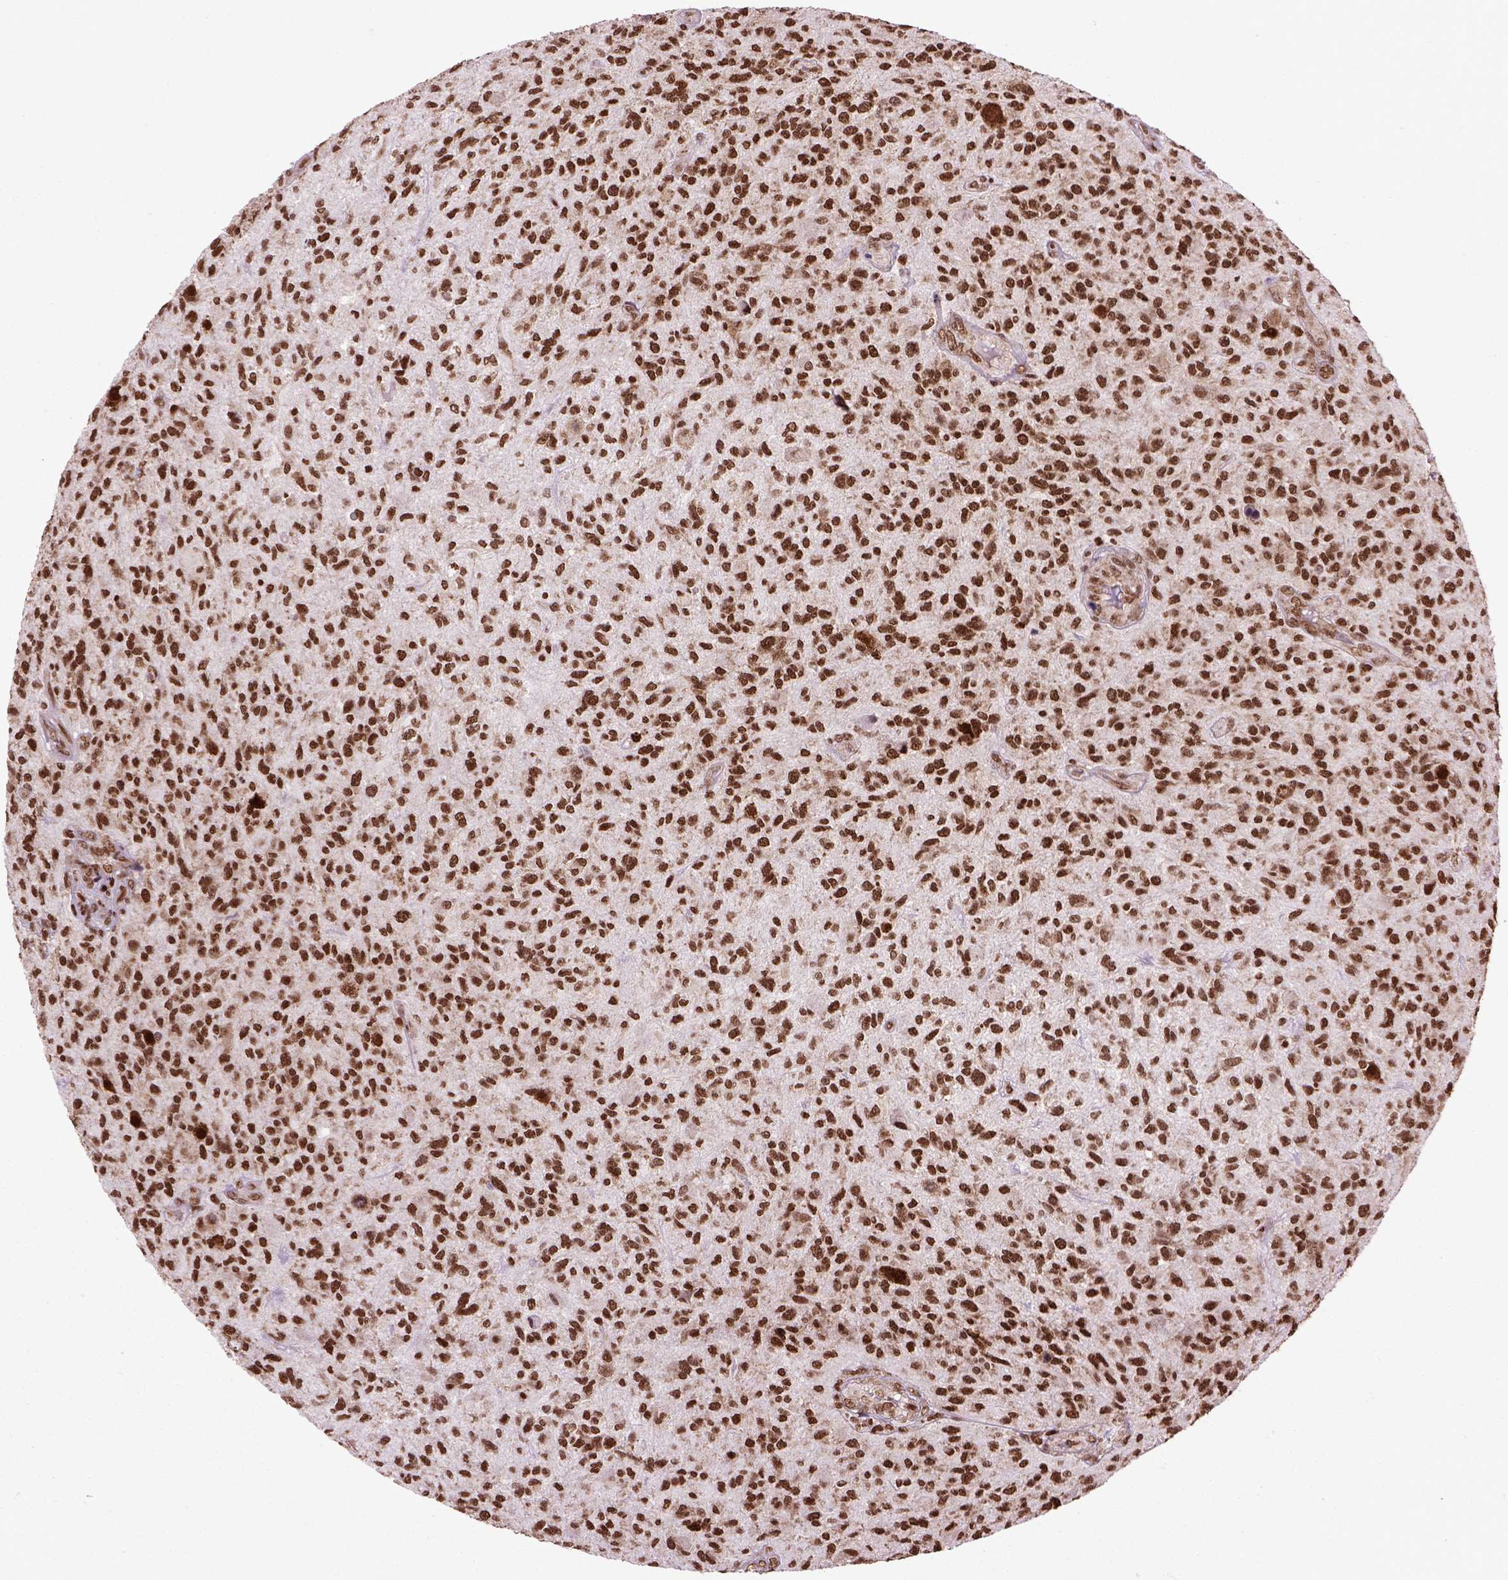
{"staining": {"intensity": "strong", "quantity": ">75%", "location": "nuclear"}, "tissue": "glioma", "cell_type": "Tumor cells", "image_type": "cancer", "snomed": [{"axis": "morphology", "description": "Glioma, malignant, High grade"}, {"axis": "topography", "description": "Brain"}], "caption": "Strong nuclear staining for a protein is identified in about >75% of tumor cells of malignant high-grade glioma using immunohistochemistry.", "gene": "CELF1", "patient": {"sex": "male", "age": 47}}